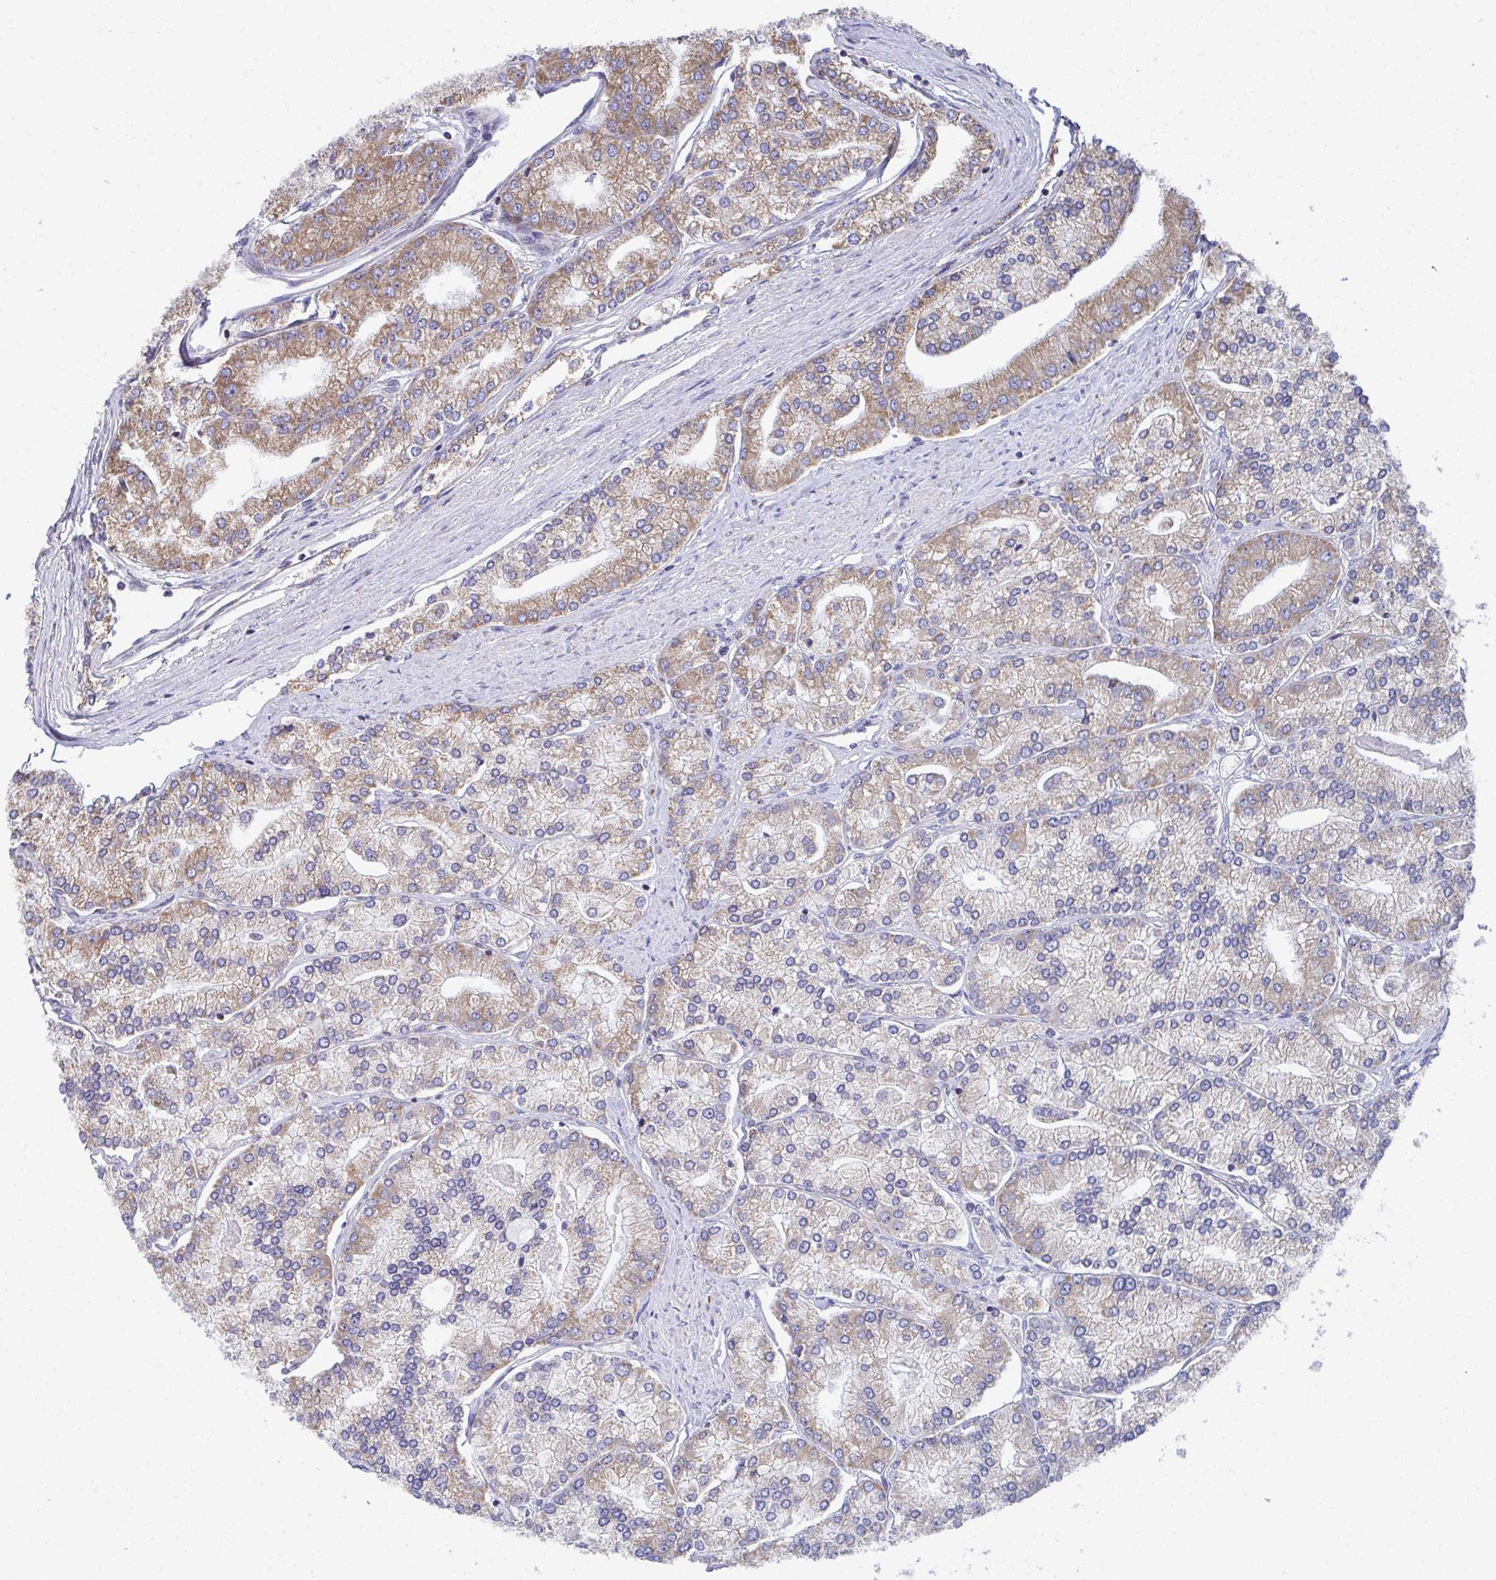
{"staining": {"intensity": "moderate", "quantity": "25%-75%", "location": "cytoplasmic/membranous"}, "tissue": "prostate cancer", "cell_type": "Tumor cells", "image_type": "cancer", "snomed": [{"axis": "morphology", "description": "Adenocarcinoma, High grade"}, {"axis": "topography", "description": "Prostate"}], "caption": "IHC of high-grade adenocarcinoma (prostate) reveals medium levels of moderate cytoplasmic/membranous positivity in approximately 25%-75% of tumor cells. The protein of interest is shown in brown color, while the nuclei are stained blue.", "gene": "RCC1L", "patient": {"sex": "male", "age": 61}}